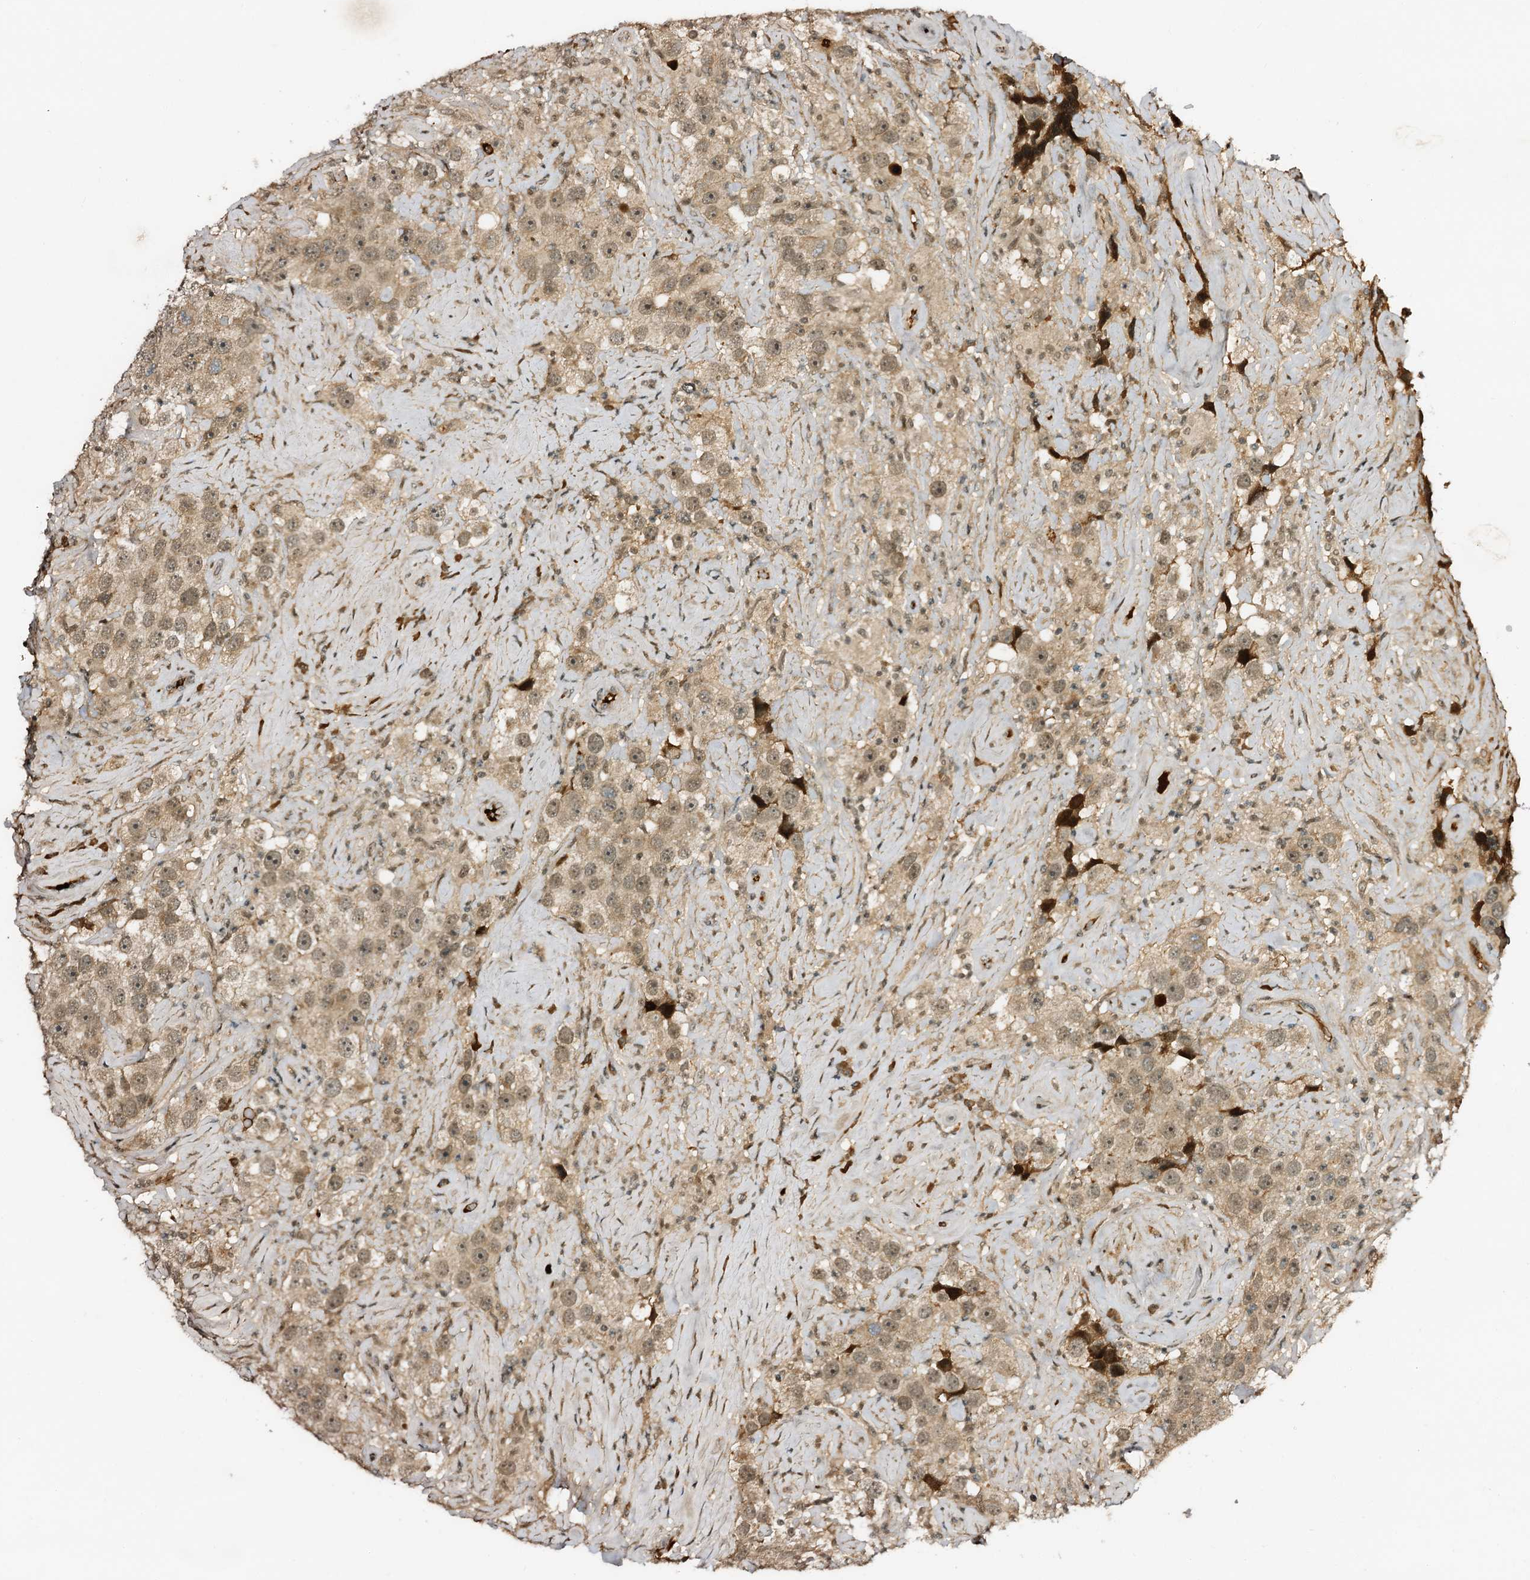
{"staining": {"intensity": "weak", "quantity": ">75%", "location": "cytoplasmic/membranous,nuclear"}, "tissue": "testis cancer", "cell_type": "Tumor cells", "image_type": "cancer", "snomed": [{"axis": "morphology", "description": "Seminoma, NOS"}, {"axis": "topography", "description": "Testis"}], "caption": "Testis cancer stained with a brown dye displays weak cytoplasmic/membranous and nuclear positive positivity in about >75% of tumor cells.", "gene": "TRAPPC4", "patient": {"sex": "male", "age": 49}}